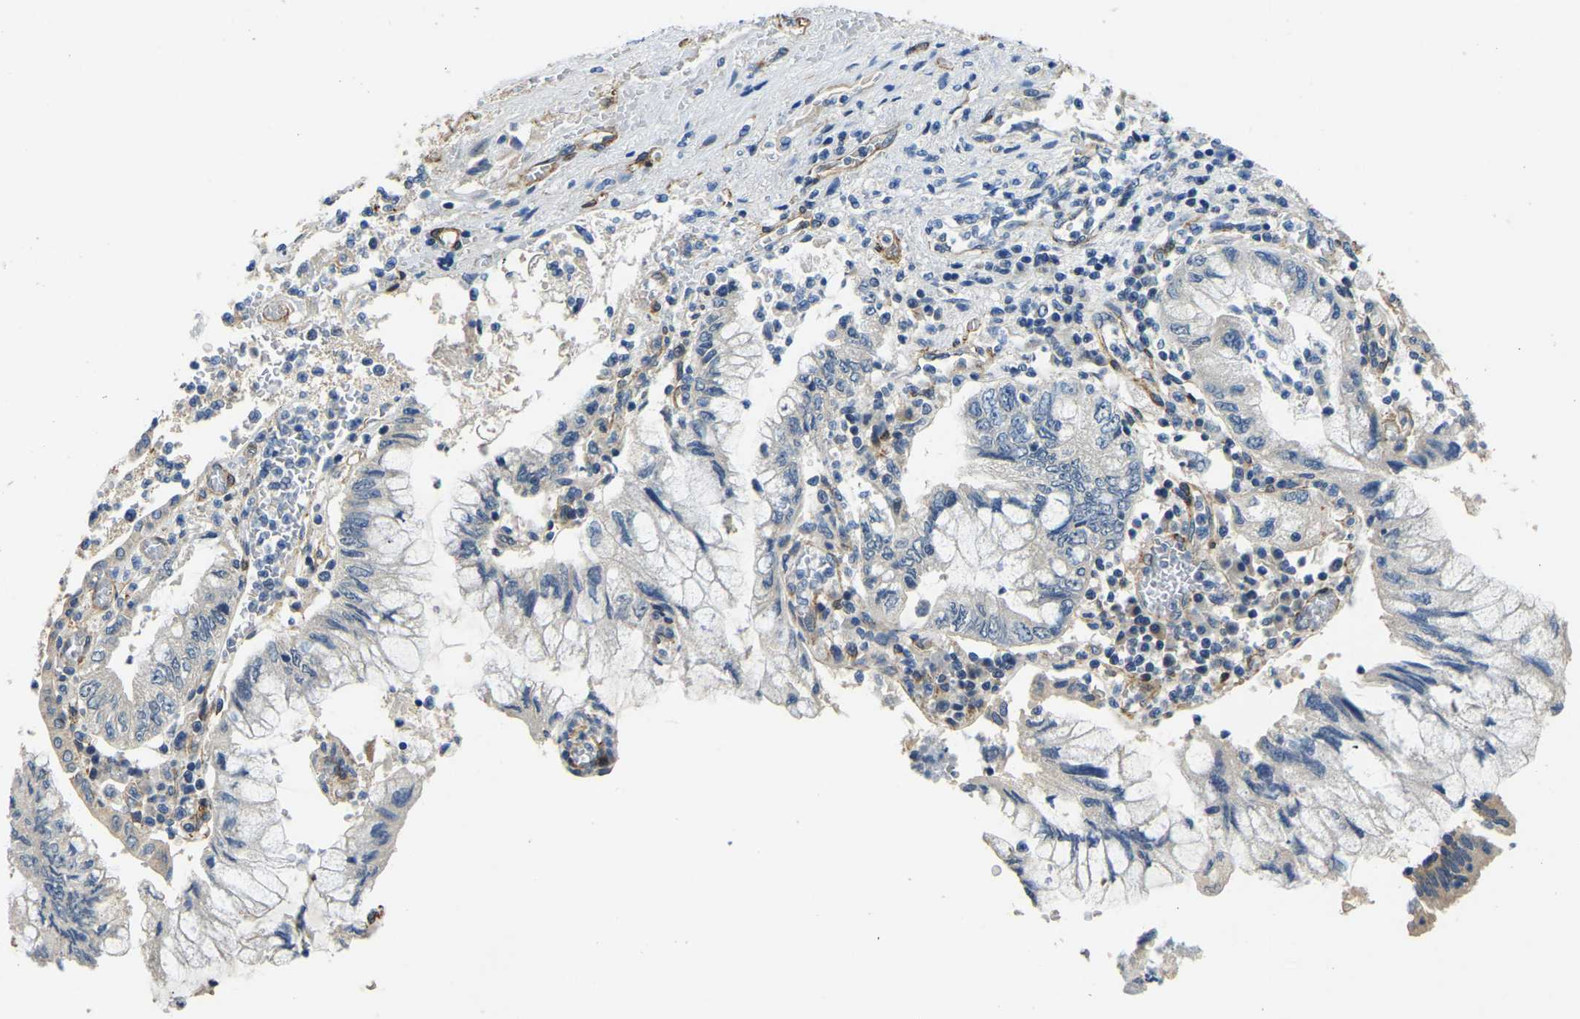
{"staining": {"intensity": "negative", "quantity": "none", "location": "none"}, "tissue": "pancreatic cancer", "cell_type": "Tumor cells", "image_type": "cancer", "snomed": [{"axis": "morphology", "description": "Adenocarcinoma, NOS"}, {"axis": "topography", "description": "Pancreas"}], "caption": "Immunohistochemistry (IHC) image of human pancreatic cancer stained for a protein (brown), which shows no positivity in tumor cells. Brightfield microscopy of IHC stained with DAB (3,3'-diaminobenzidine) (brown) and hematoxylin (blue), captured at high magnification.", "gene": "RNF39", "patient": {"sex": "female", "age": 73}}